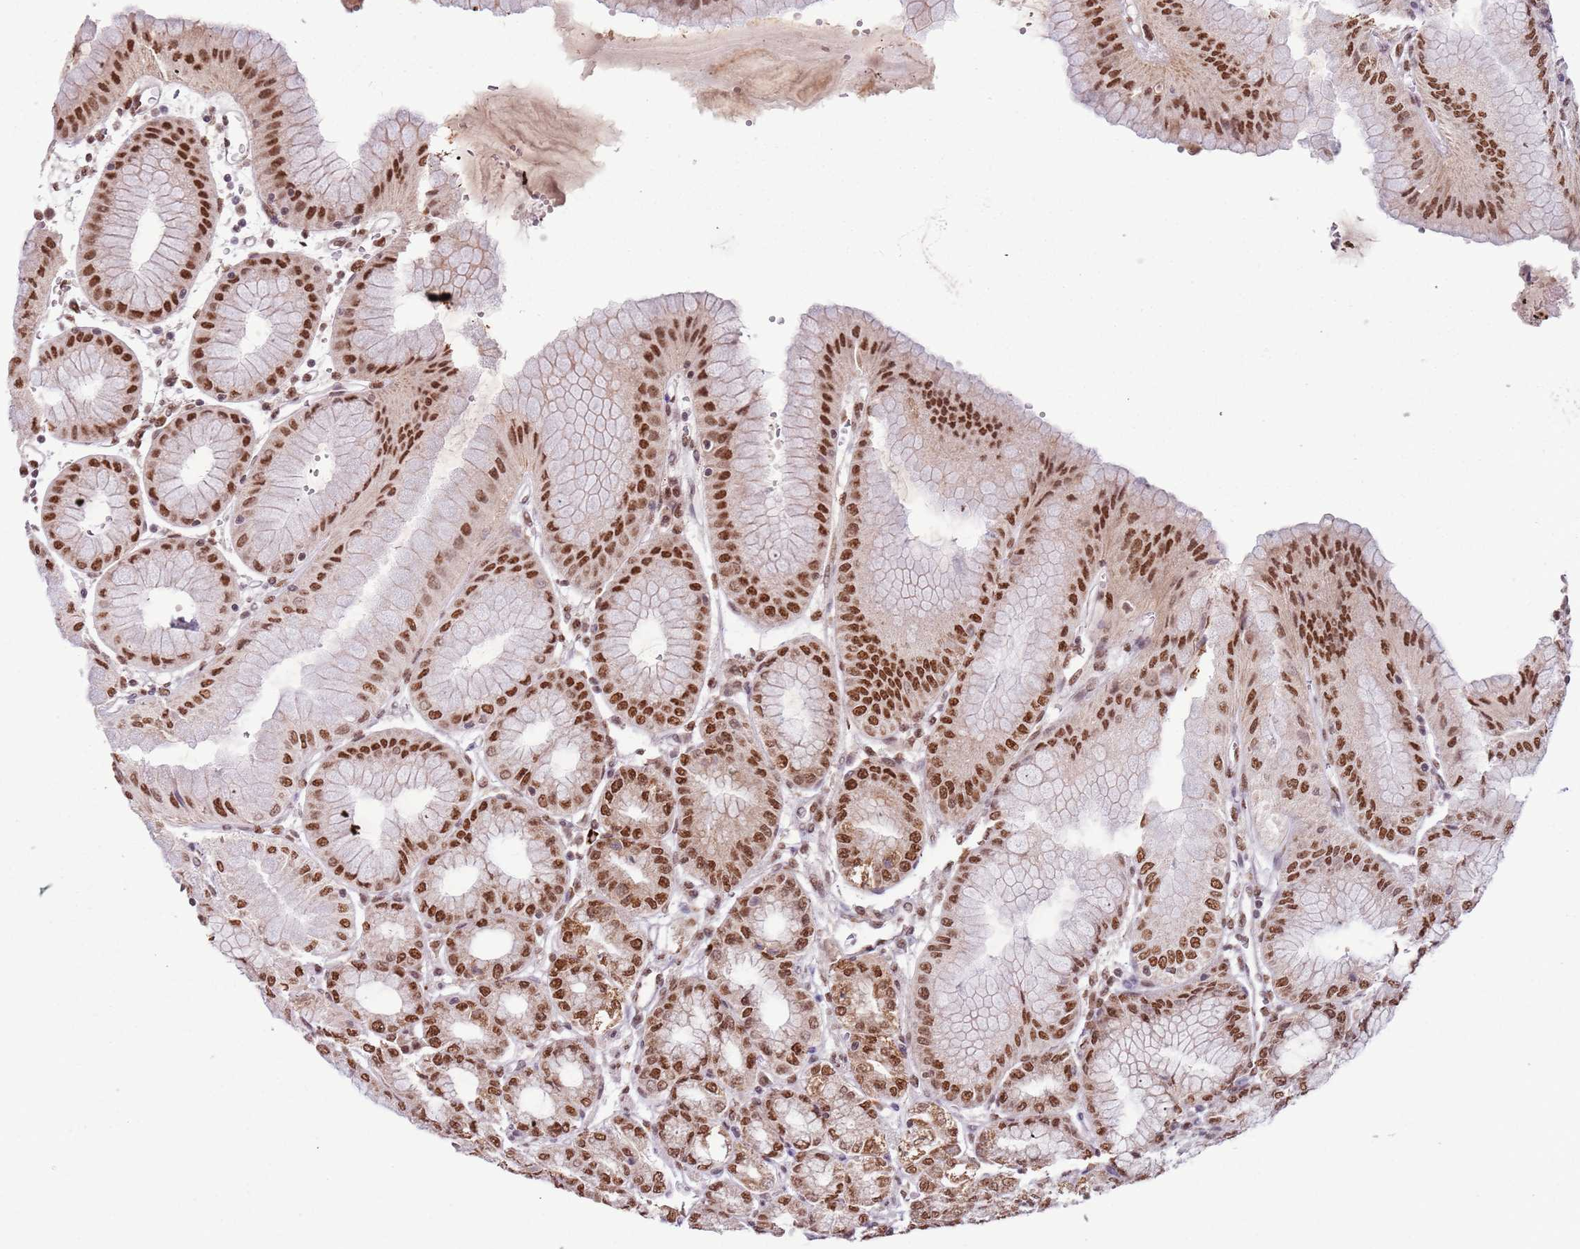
{"staining": {"intensity": "strong", "quantity": ">75%", "location": "cytoplasmic/membranous,nuclear"}, "tissue": "stomach", "cell_type": "Glandular cells", "image_type": "normal", "snomed": [{"axis": "morphology", "description": "Normal tissue, NOS"}, {"axis": "topography", "description": "Stomach, lower"}], "caption": "Approximately >75% of glandular cells in normal human stomach show strong cytoplasmic/membranous,nuclear protein staining as visualized by brown immunohistochemical staining.", "gene": "FAM120AOS", "patient": {"sex": "male", "age": 71}}